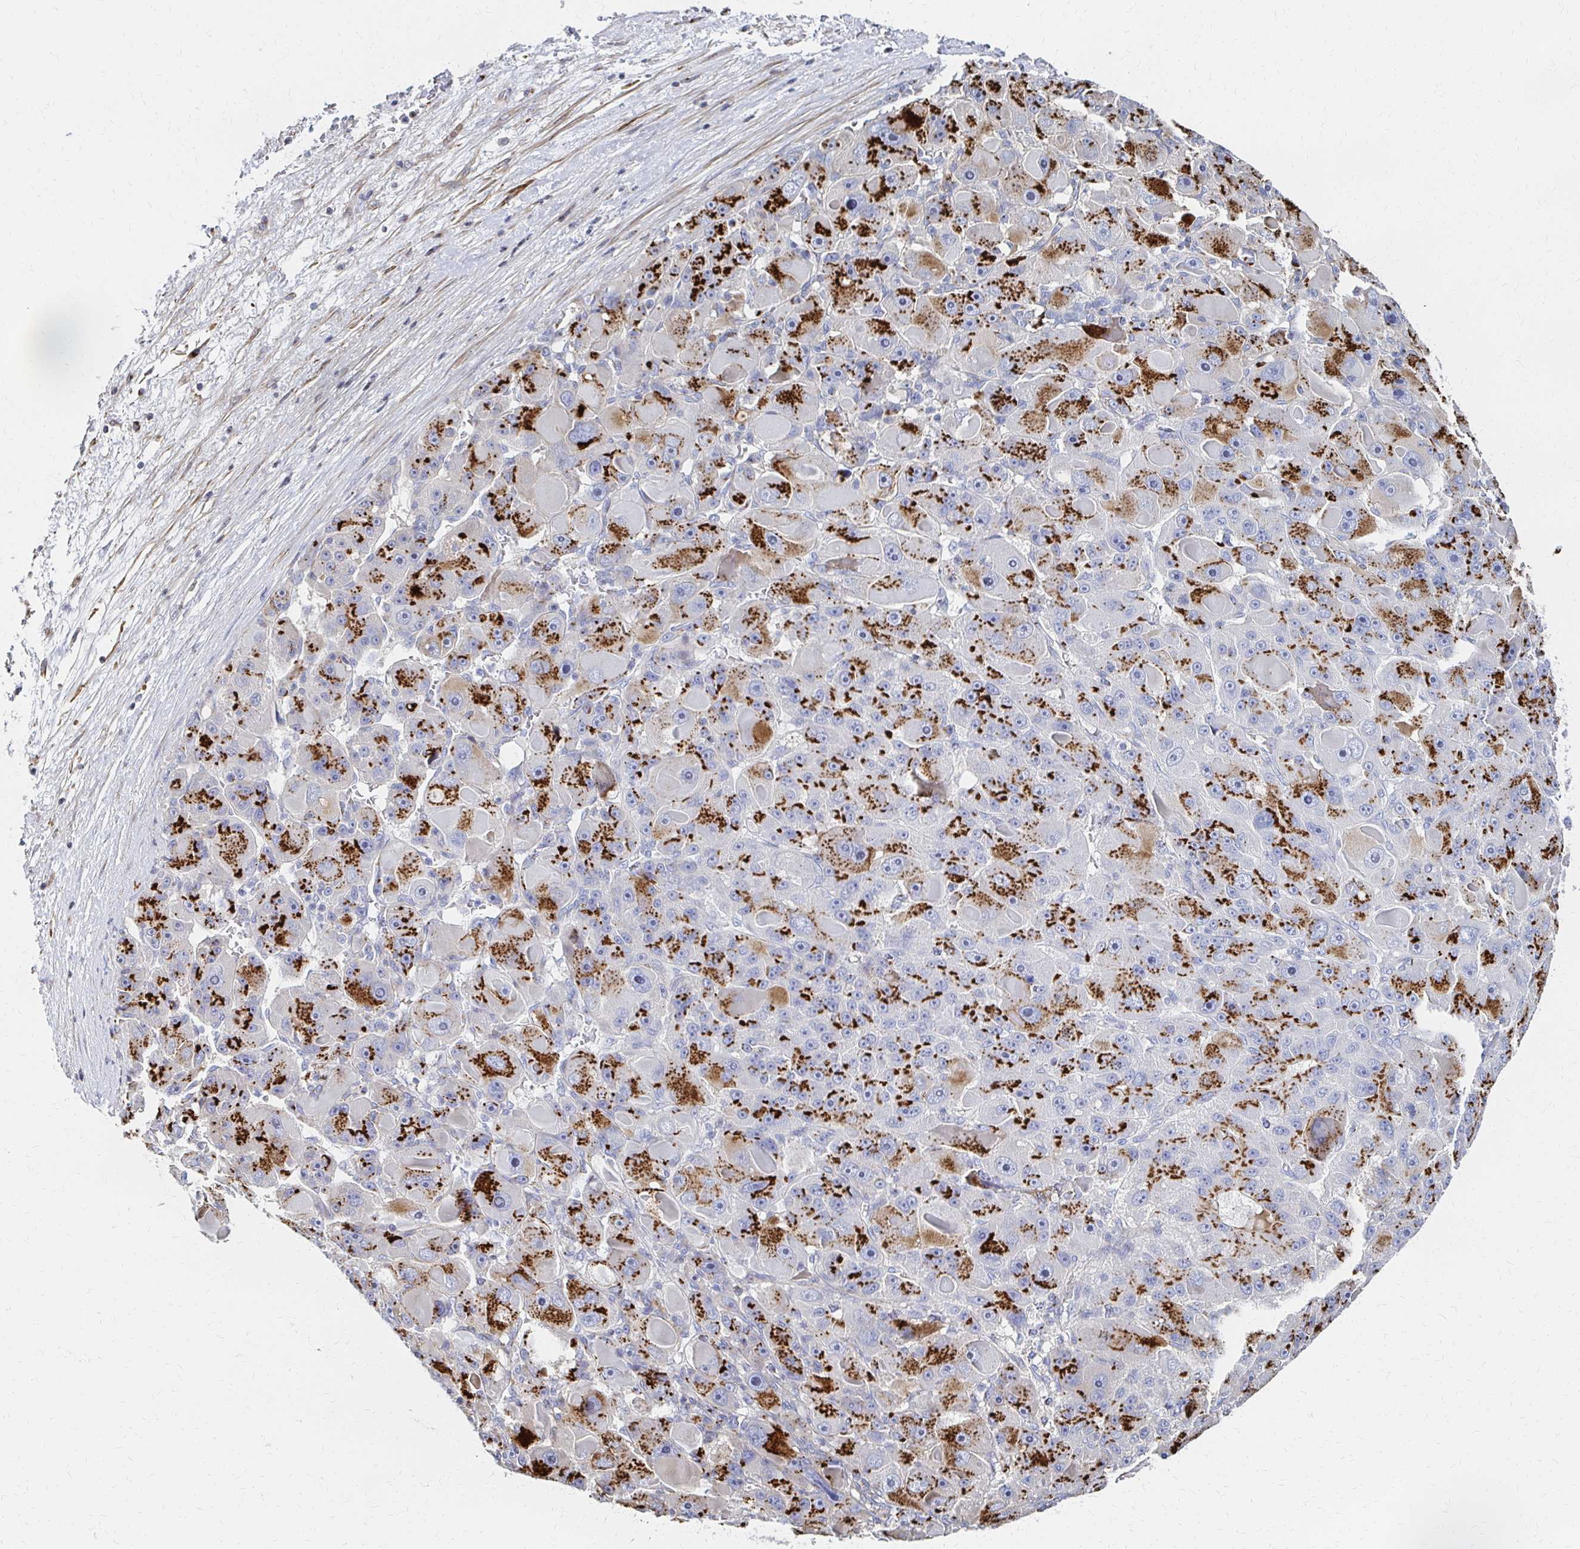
{"staining": {"intensity": "strong", "quantity": ">75%", "location": "cytoplasmic/membranous"}, "tissue": "liver cancer", "cell_type": "Tumor cells", "image_type": "cancer", "snomed": [{"axis": "morphology", "description": "Carcinoma, Hepatocellular, NOS"}, {"axis": "topography", "description": "Liver"}], "caption": "Liver cancer stained with a protein marker displays strong staining in tumor cells.", "gene": "MAN1A1", "patient": {"sex": "male", "age": 76}}